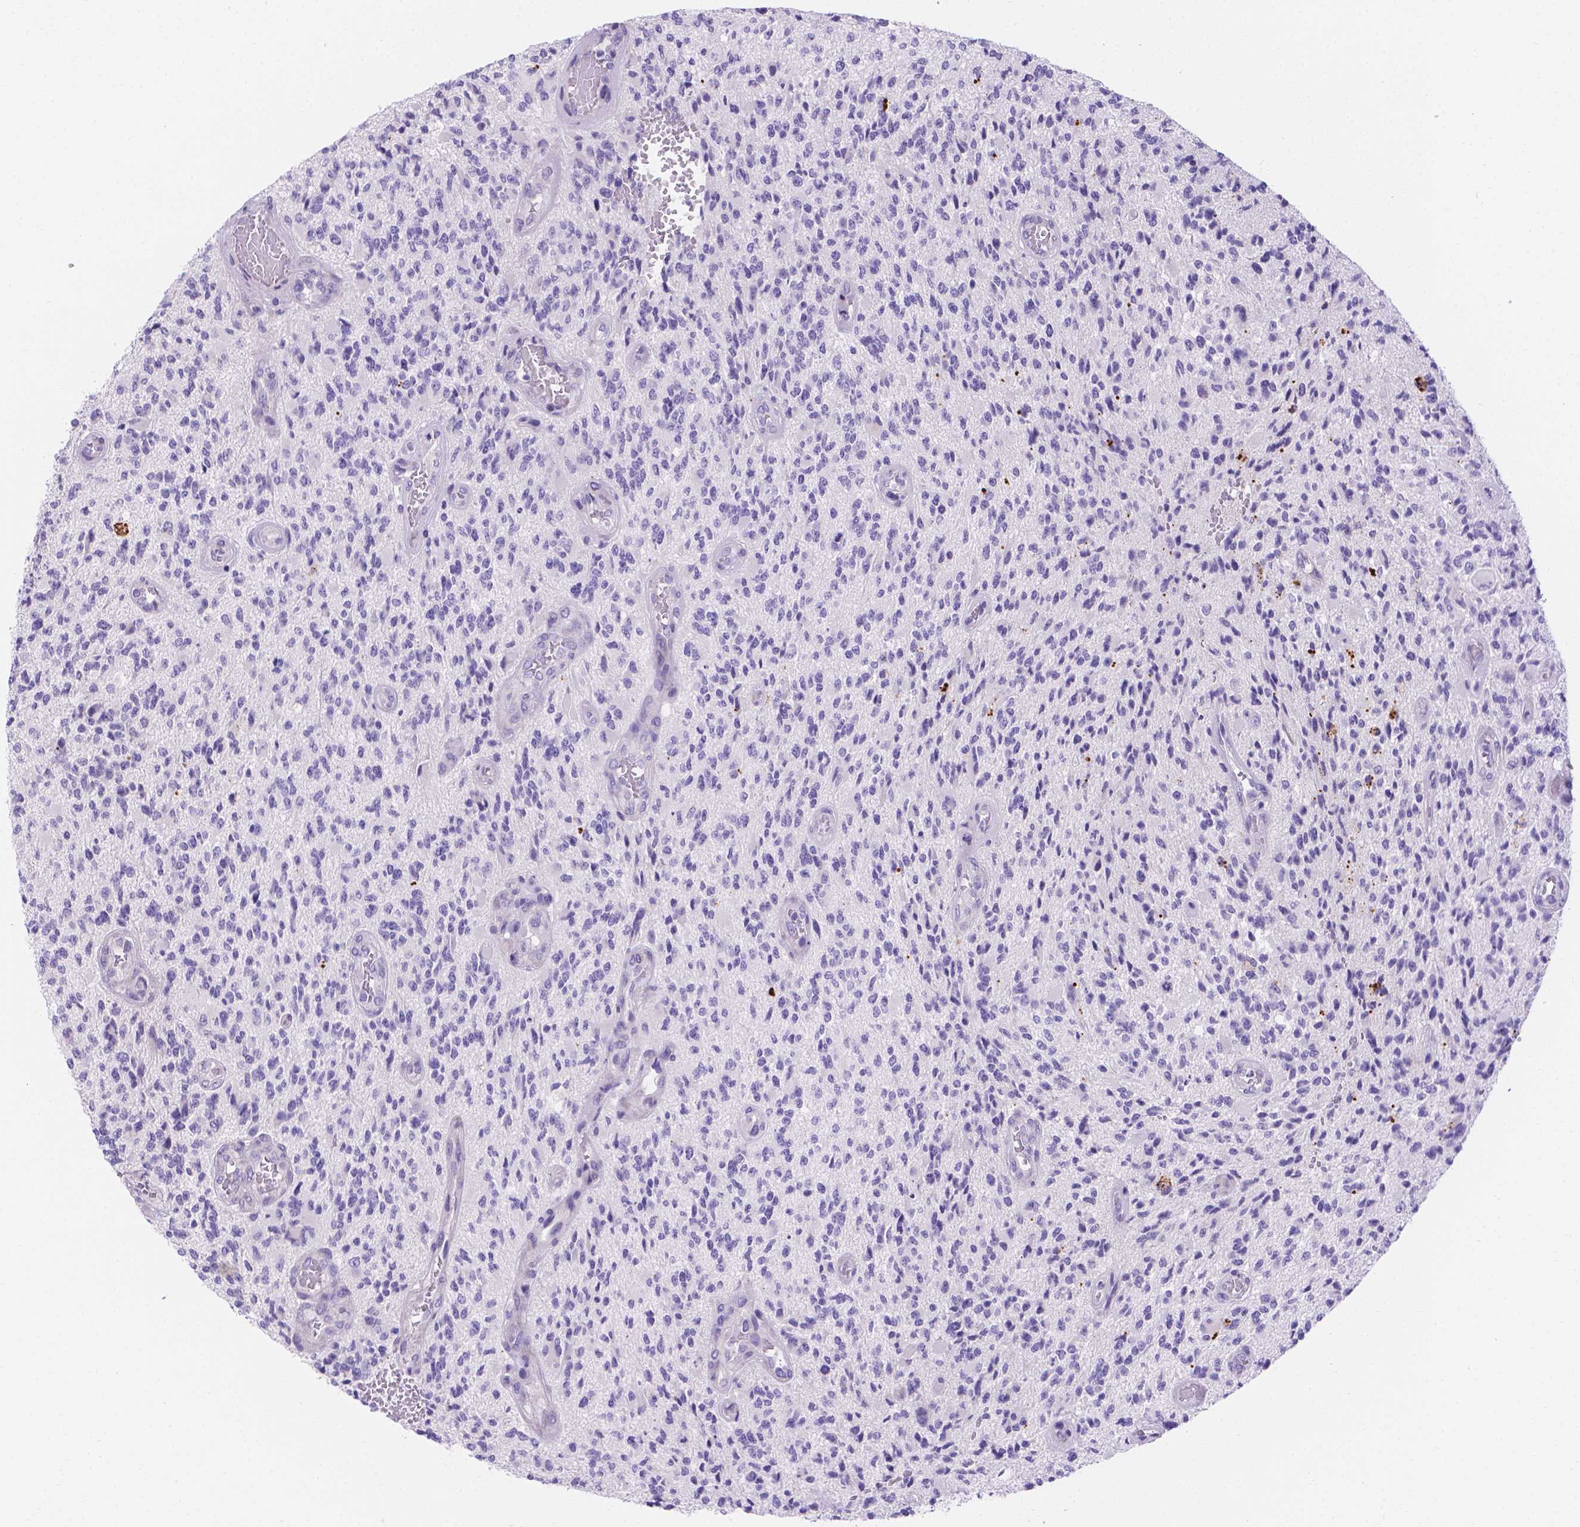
{"staining": {"intensity": "negative", "quantity": "none", "location": "none"}, "tissue": "glioma", "cell_type": "Tumor cells", "image_type": "cancer", "snomed": [{"axis": "morphology", "description": "Glioma, malignant, High grade"}, {"axis": "topography", "description": "Brain"}], "caption": "Image shows no significant protein positivity in tumor cells of high-grade glioma (malignant). (Brightfield microscopy of DAB (3,3'-diaminobenzidine) IHC at high magnification).", "gene": "MLN", "patient": {"sex": "female", "age": 63}}